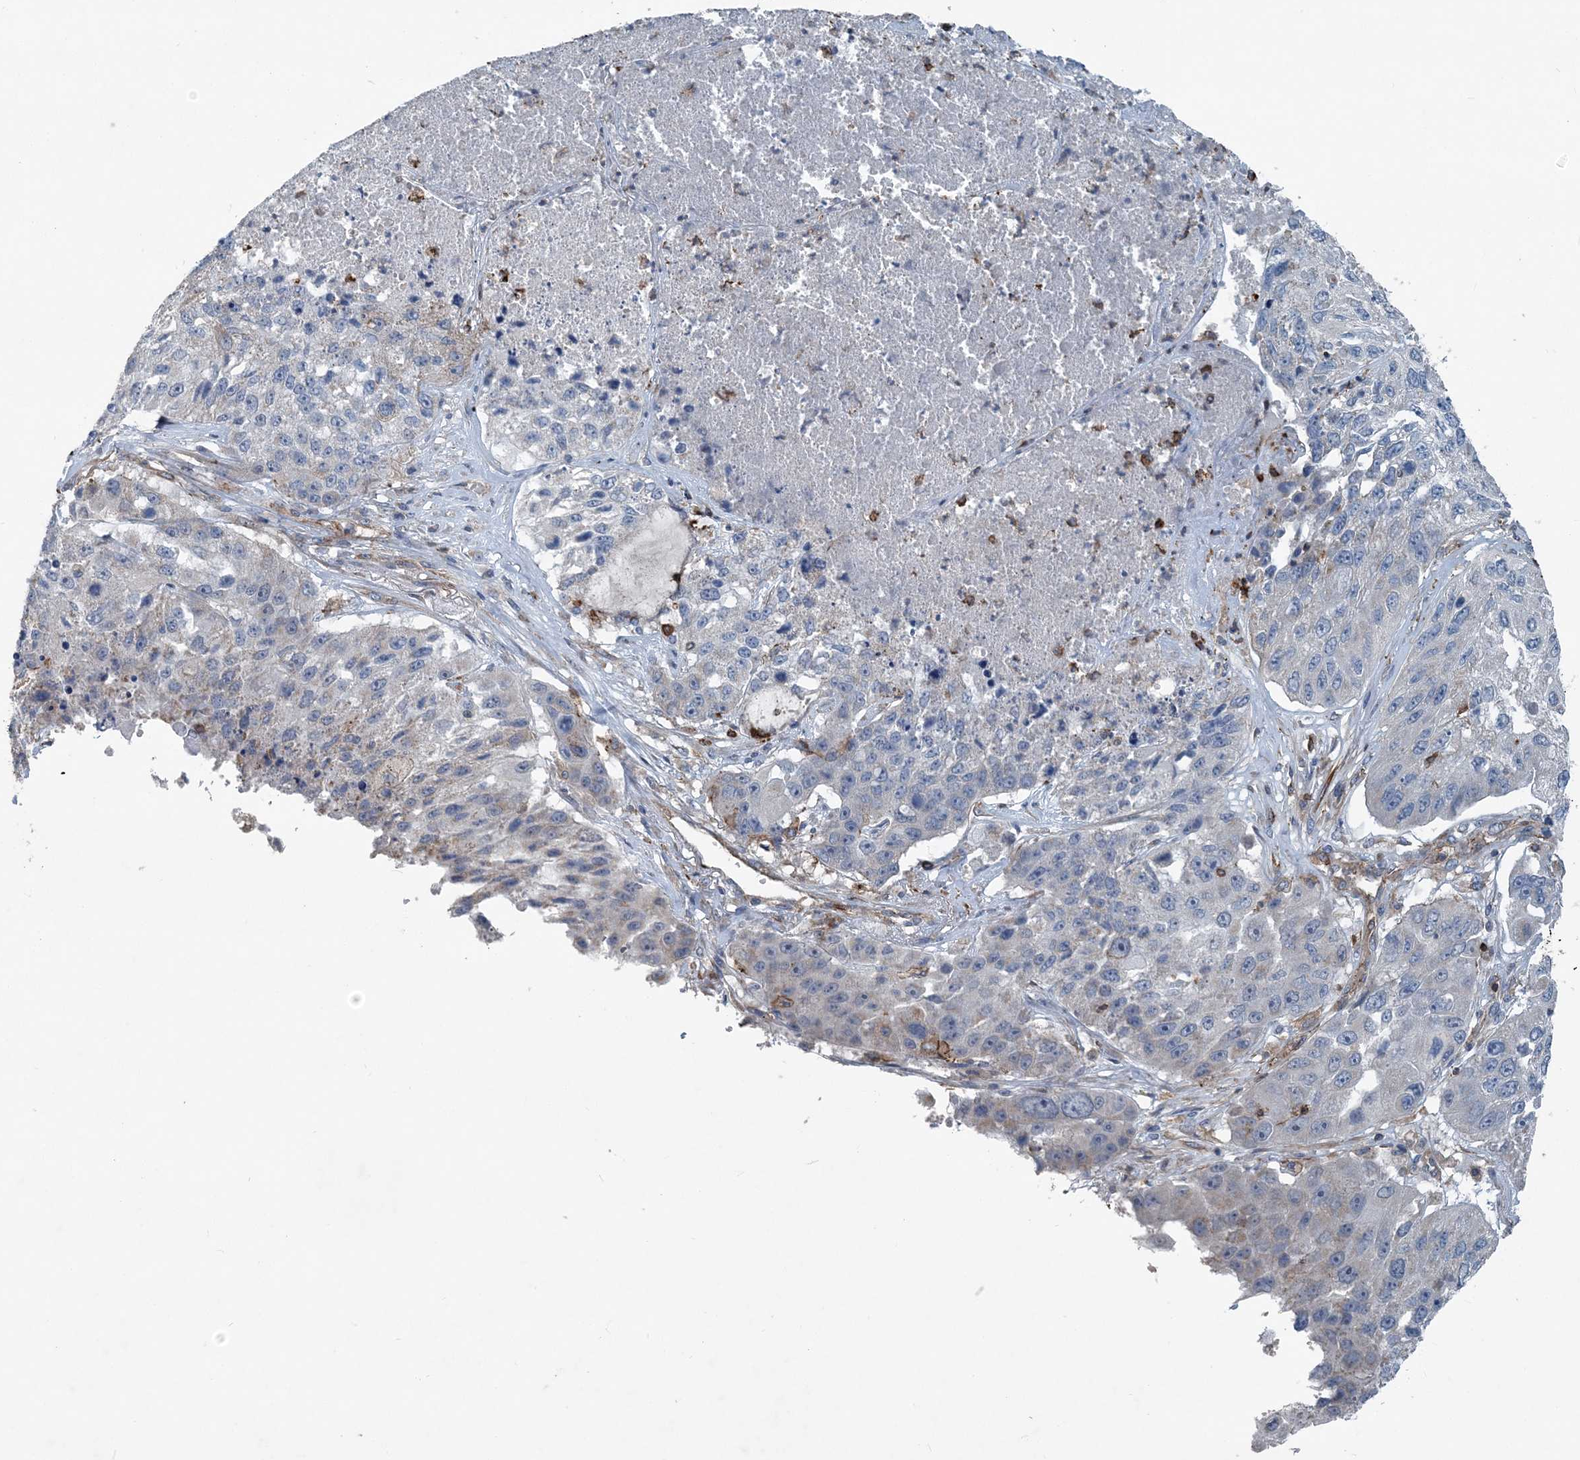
{"staining": {"intensity": "negative", "quantity": "none", "location": "none"}, "tissue": "lung cancer", "cell_type": "Tumor cells", "image_type": "cancer", "snomed": [{"axis": "morphology", "description": "Squamous cell carcinoma, NOS"}, {"axis": "topography", "description": "Lung"}], "caption": "A histopathology image of squamous cell carcinoma (lung) stained for a protein demonstrates no brown staining in tumor cells.", "gene": "DGUOK", "patient": {"sex": "male", "age": 61}}